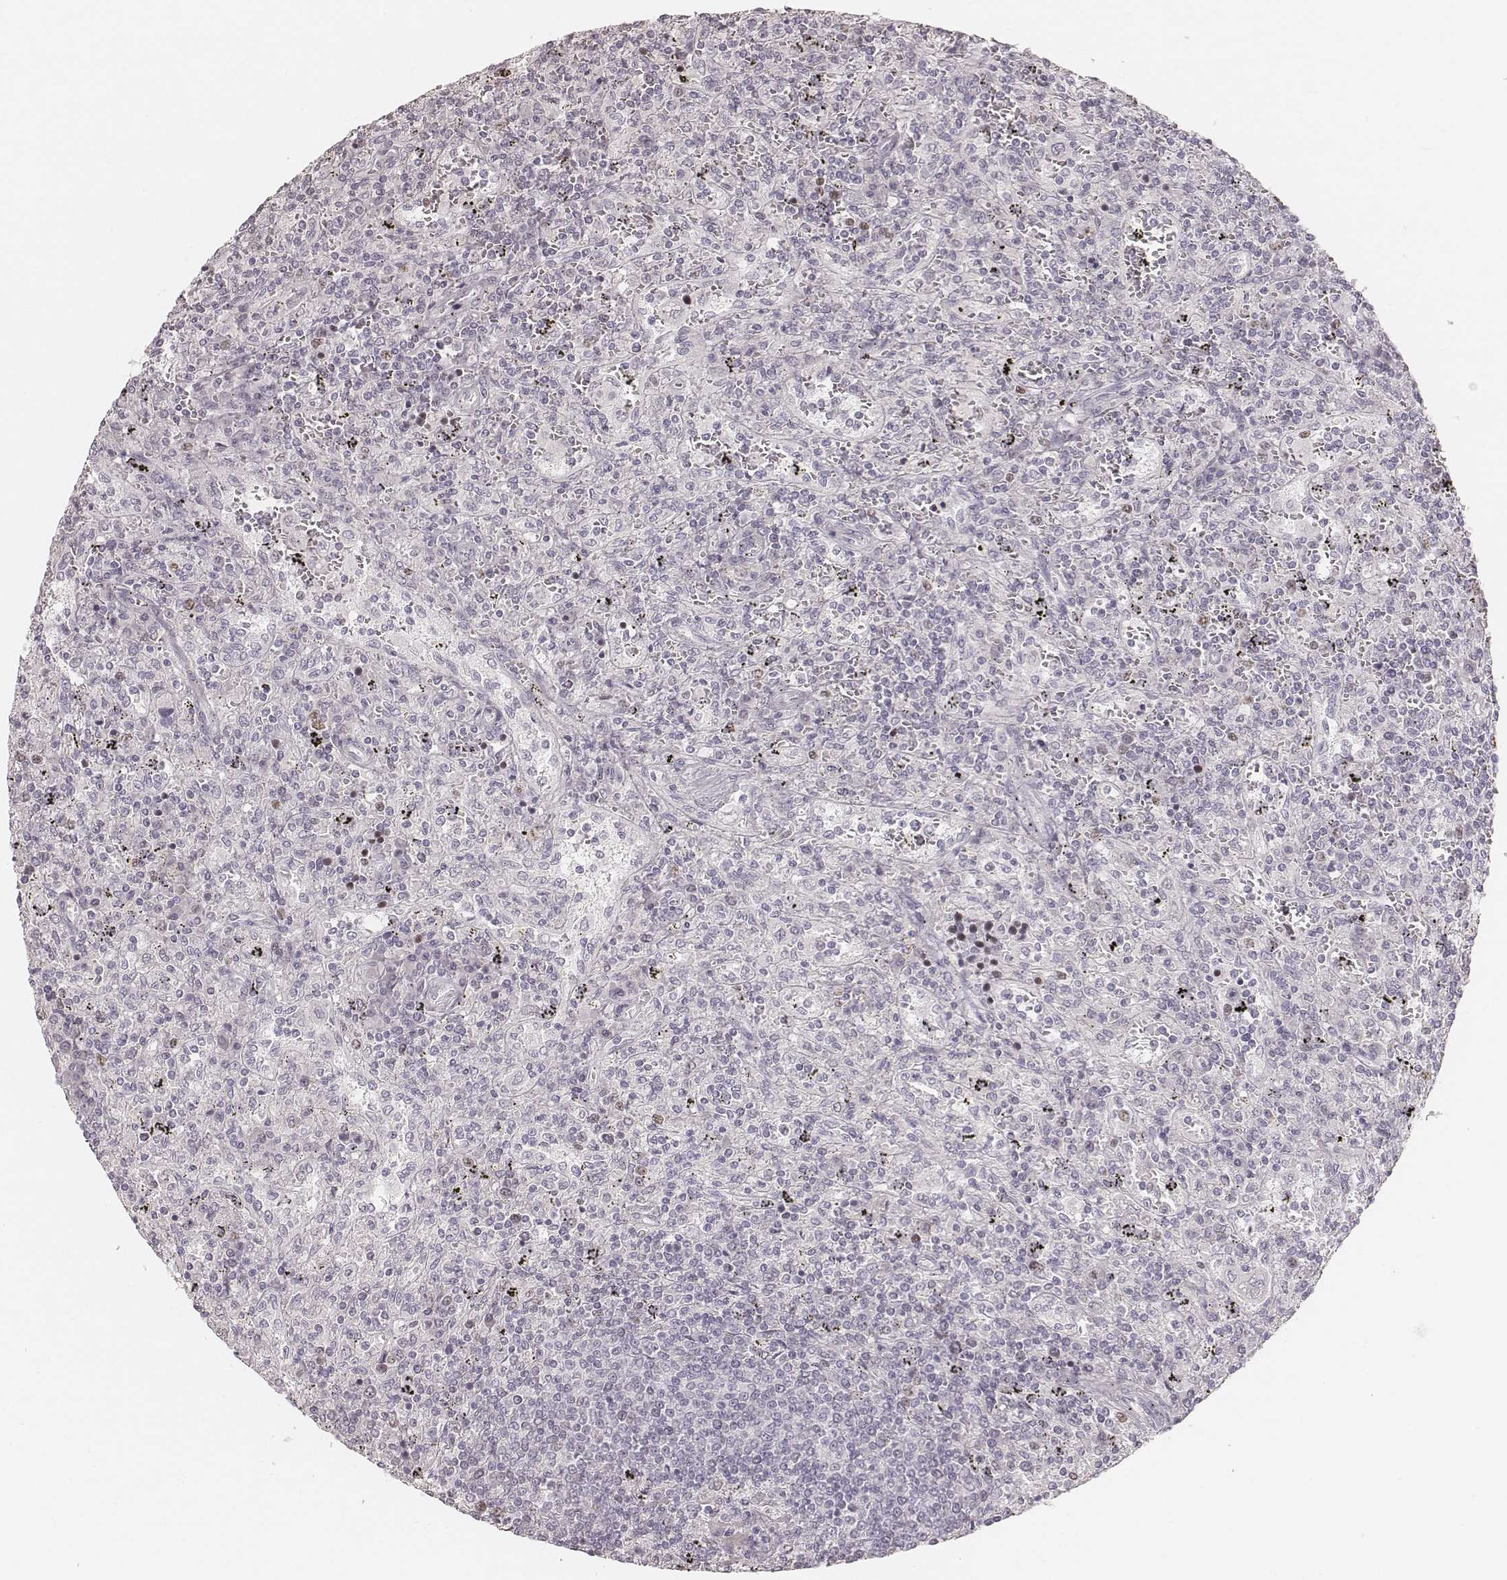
{"staining": {"intensity": "negative", "quantity": "none", "location": "none"}, "tissue": "lymphoma", "cell_type": "Tumor cells", "image_type": "cancer", "snomed": [{"axis": "morphology", "description": "Malignant lymphoma, non-Hodgkin's type, Low grade"}, {"axis": "topography", "description": "Spleen"}], "caption": "DAB immunohistochemical staining of lymphoma displays no significant expression in tumor cells.", "gene": "TEX37", "patient": {"sex": "male", "age": 62}}